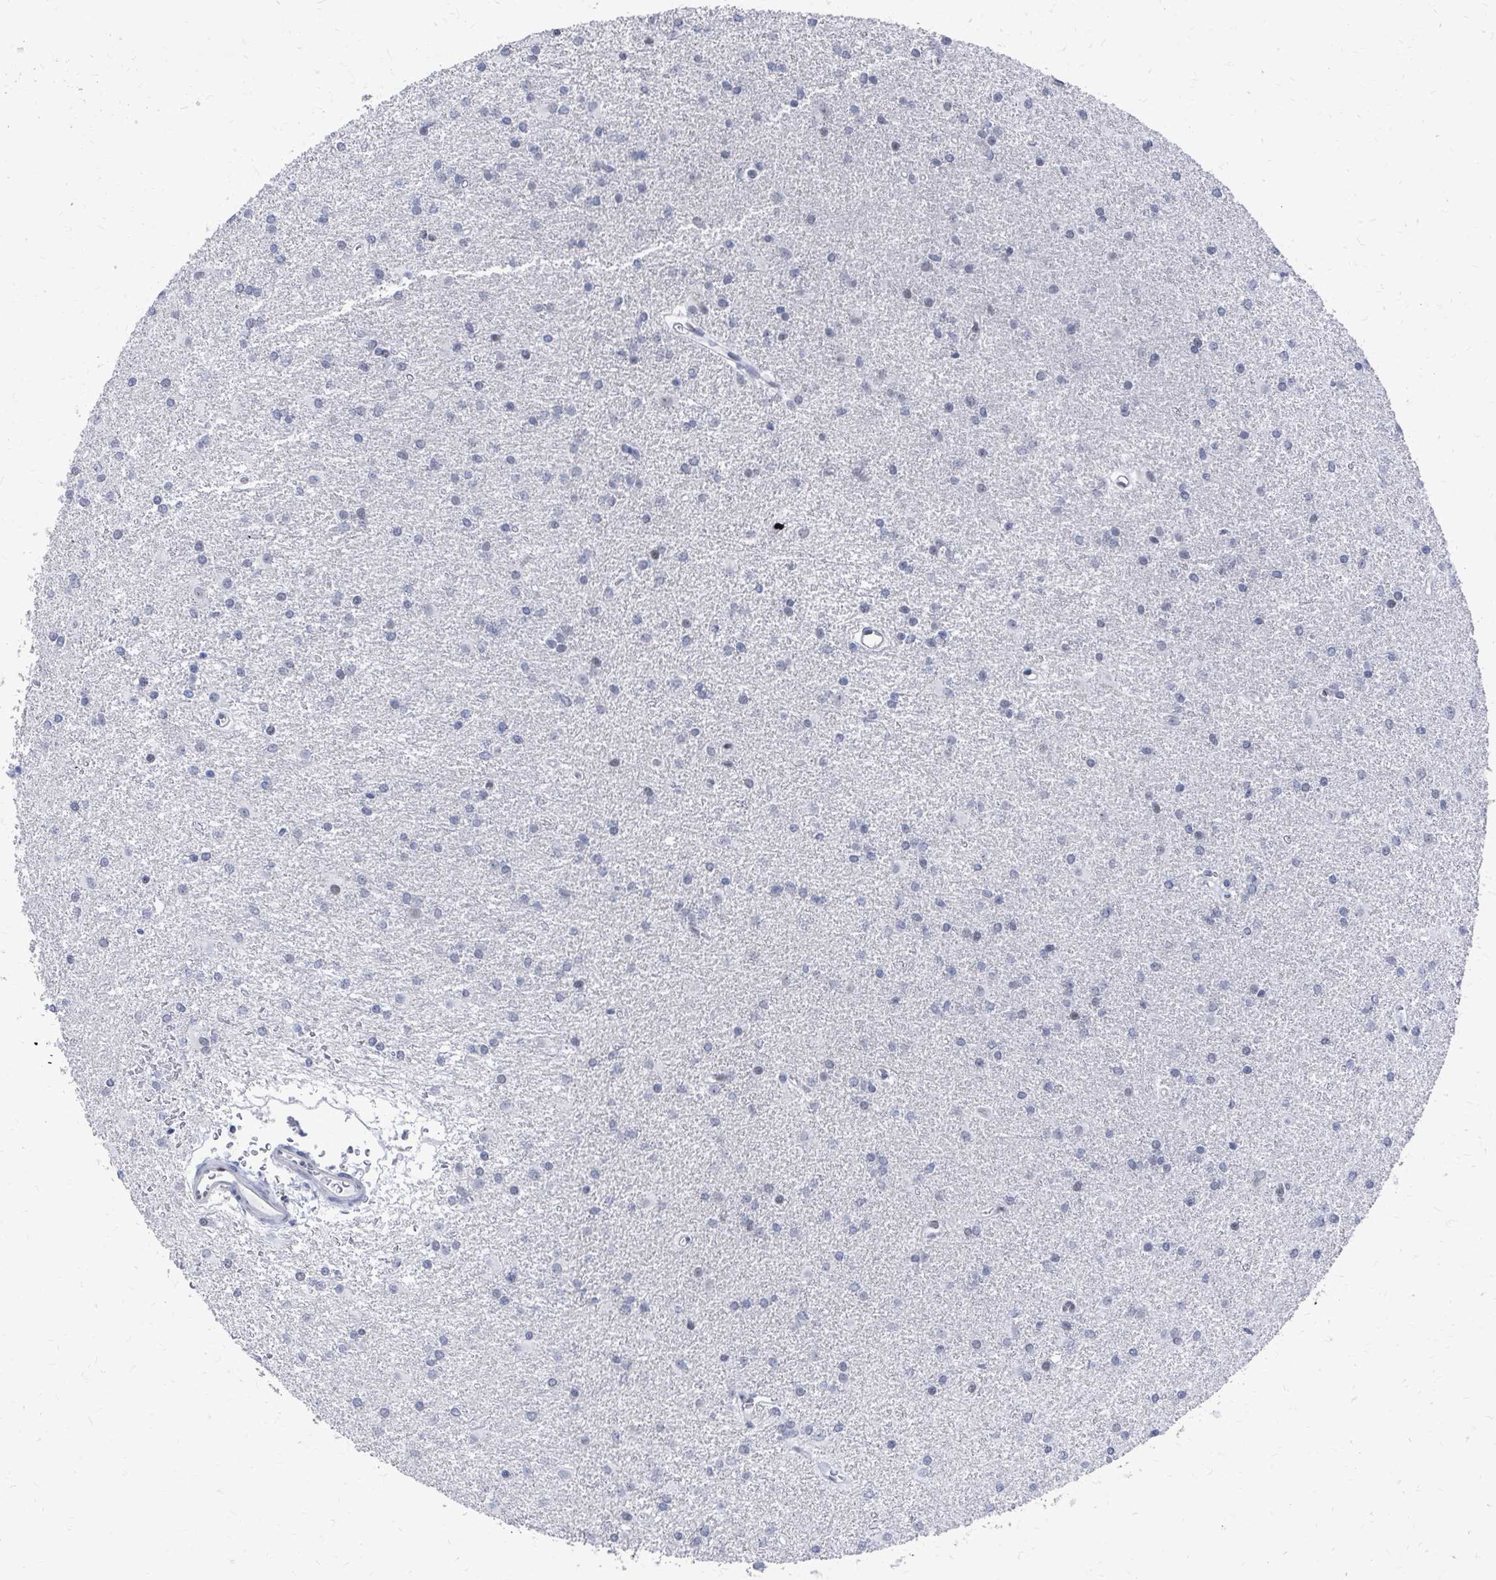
{"staining": {"intensity": "negative", "quantity": "none", "location": "none"}, "tissue": "glioma", "cell_type": "Tumor cells", "image_type": "cancer", "snomed": [{"axis": "morphology", "description": "Glioma, malignant, High grade"}, {"axis": "topography", "description": "Brain"}], "caption": "Immunohistochemical staining of human glioma displays no significant expression in tumor cells.", "gene": "CDIN1", "patient": {"sex": "female", "age": 50}}